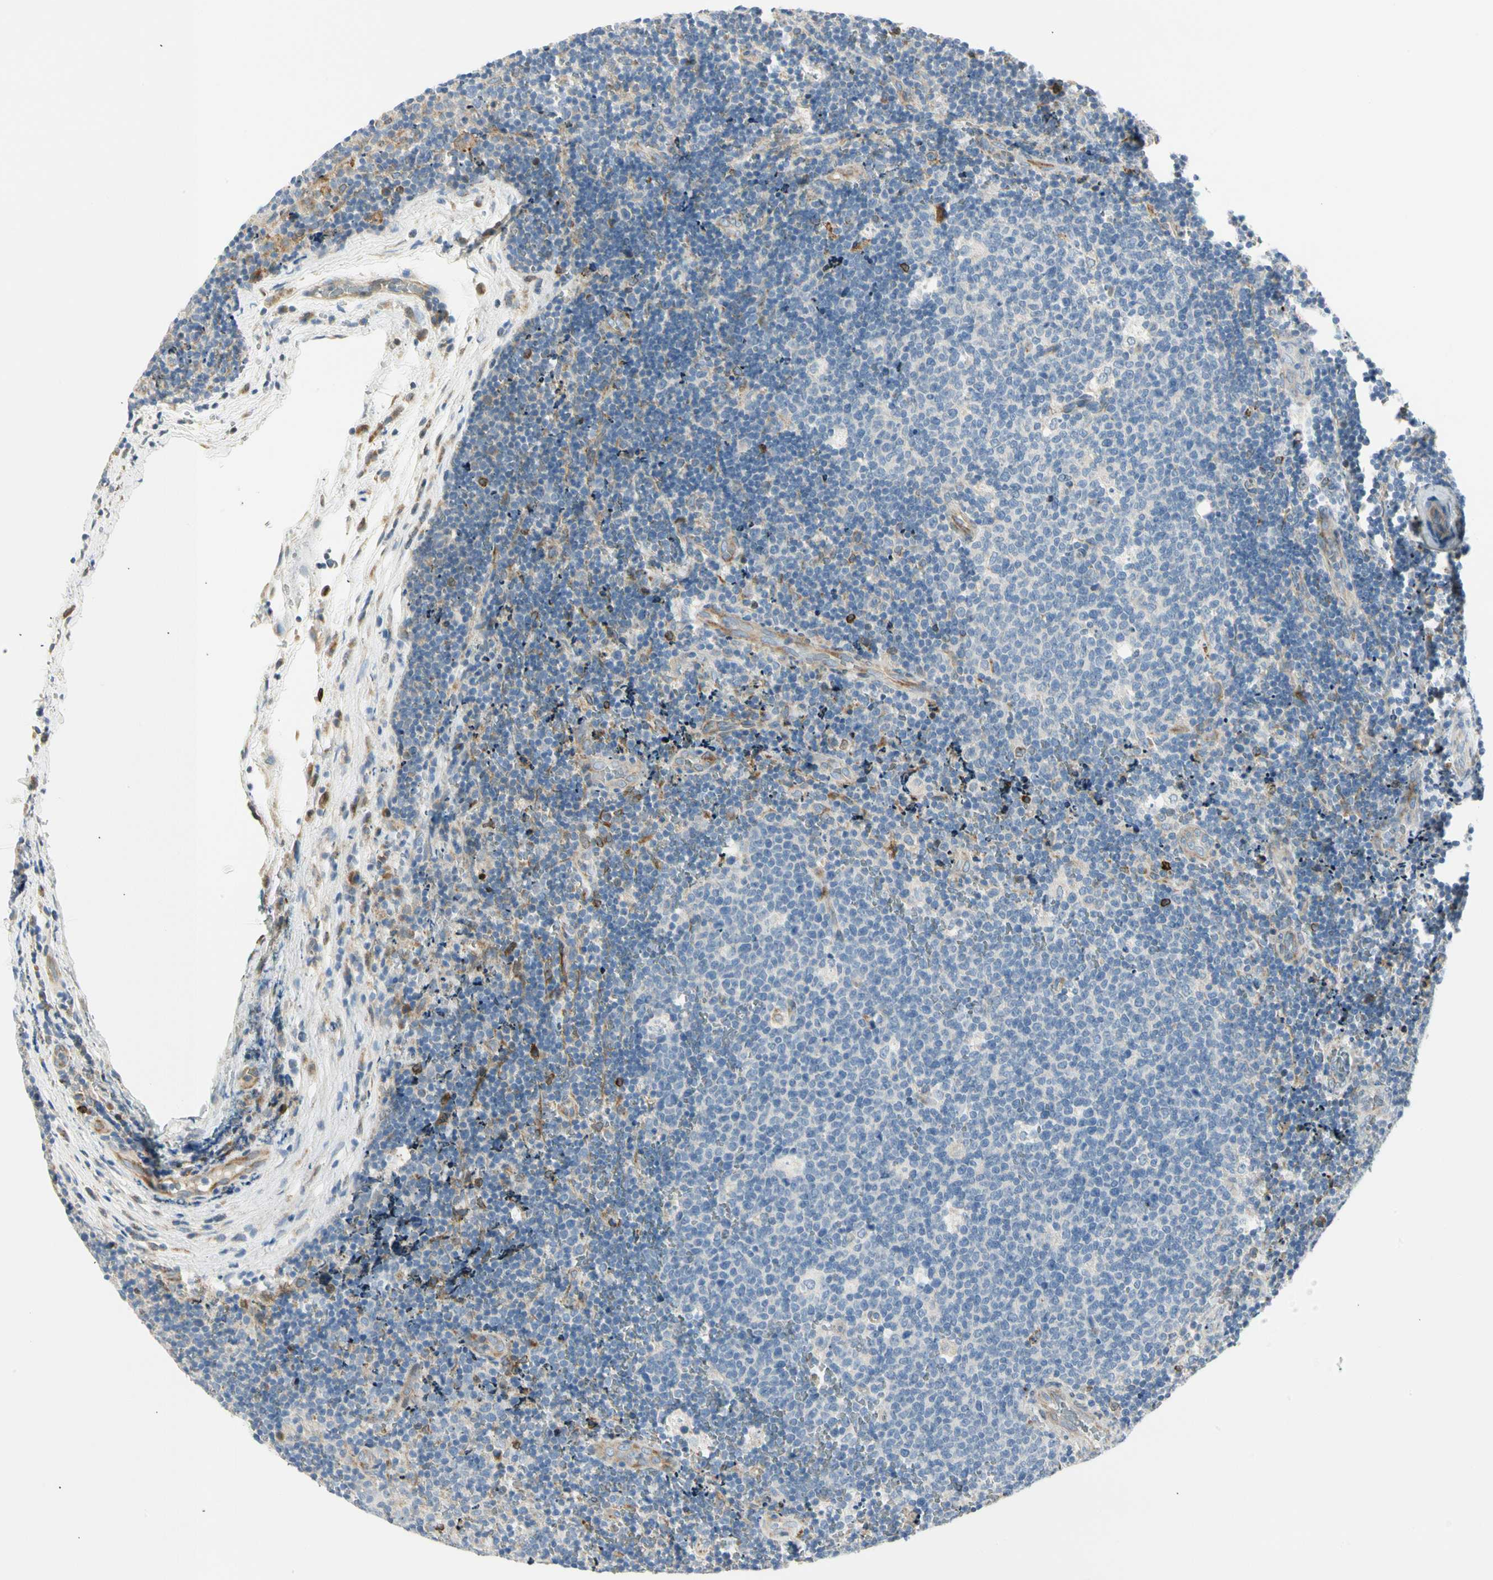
{"staining": {"intensity": "strong", "quantity": "<25%", "location": "cytoplasmic/membranous"}, "tissue": "lymph node", "cell_type": "Germinal center cells", "image_type": "normal", "snomed": [{"axis": "morphology", "description": "Normal tissue, NOS"}, {"axis": "topography", "description": "Lymph node"}, {"axis": "topography", "description": "Salivary gland"}], "caption": "Immunohistochemistry (IHC) histopathology image of benign lymph node: lymph node stained using immunohistochemistry (IHC) demonstrates medium levels of strong protein expression localized specifically in the cytoplasmic/membranous of germinal center cells, appearing as a cytoplasmic/membranous brown color.", "gene": "TNFSF11", "patient": {"sex": "male", "age": 8}}